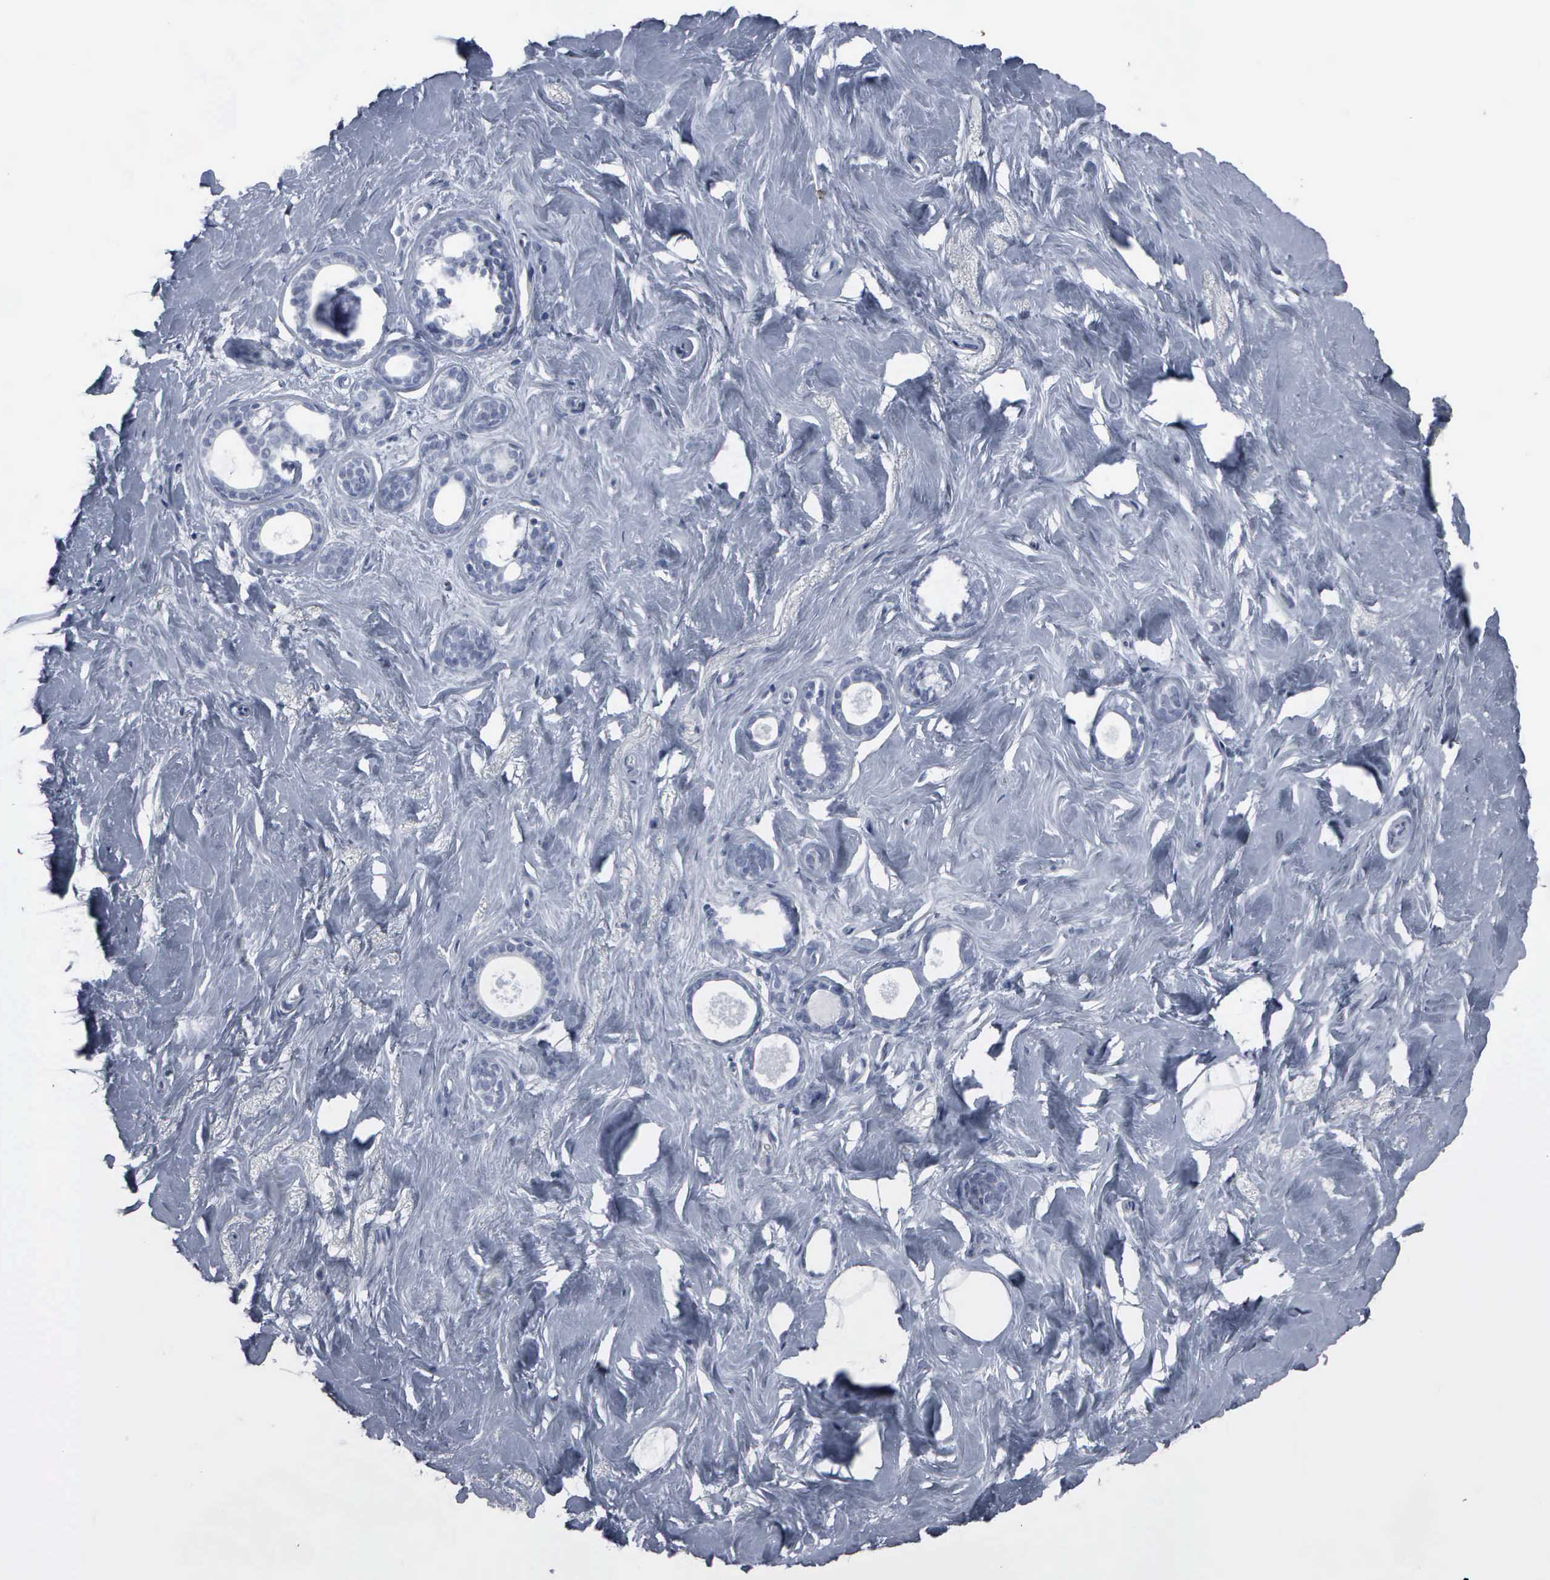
{"staining": {"intensity": "negative", "quantity": "none", "location": "none"}, "tissue": "breast", "cell_type": "Adipocytes", "image_type": "normal", "snomed": [{"axis": "morphology", "description": "Normal tissue, NOS"}, {"axis": "topography", "description": "Breast"}], "caption": "Breast stained for a protein using IHC shows no staining adipocytes.", "gene": "CCND3", "patient": {"sex": "female", "age": 54}}